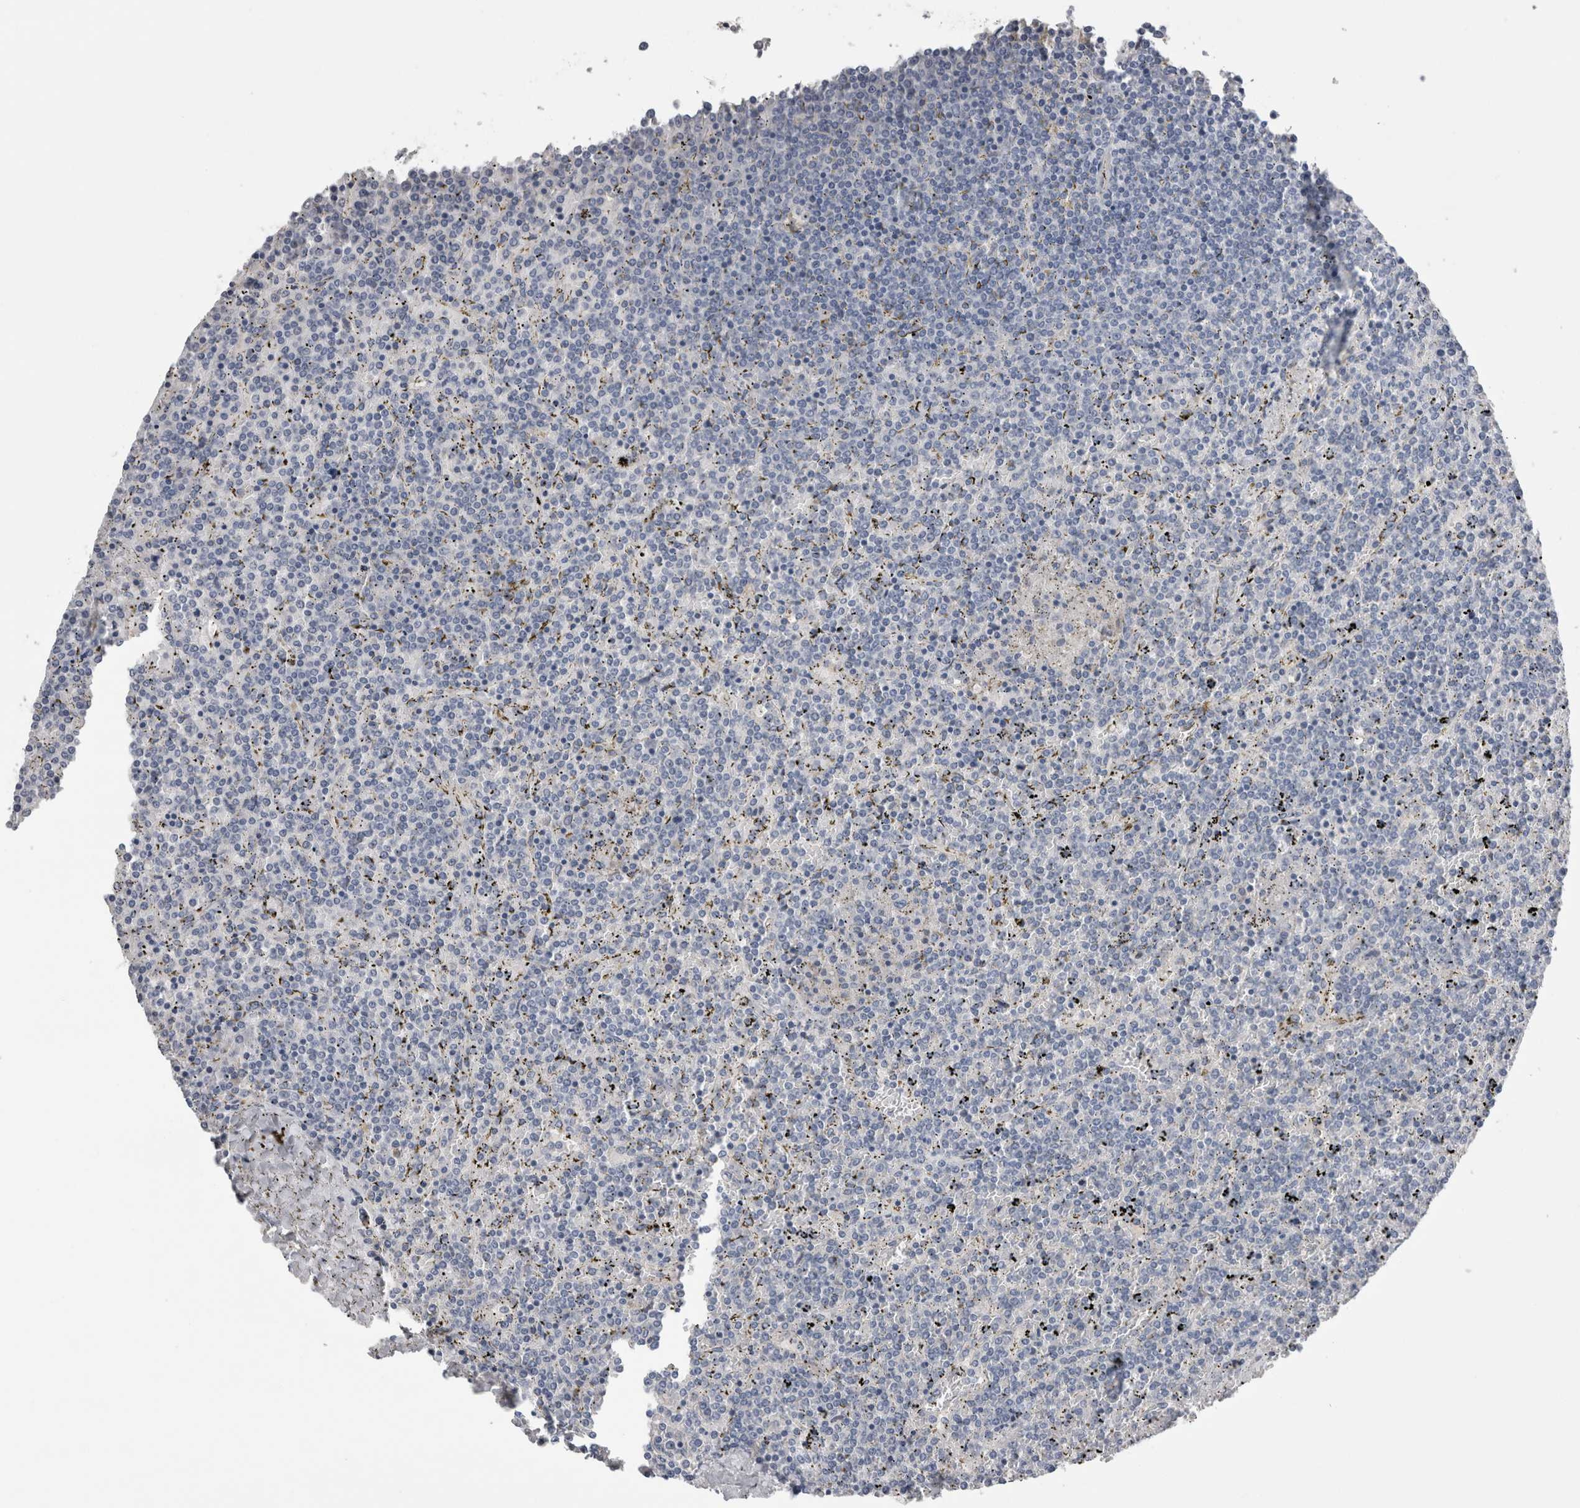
{"staining": {"intensity": "negative", "quantity": "none", "location": "none"}, "tissue": "lymphoma", "cell_type": "Tumor cells", "image_type": "cancer", "snomed": [{"axis": "morphology", "description": "Malignant lymphoma, non-Hodgkin's type, Low grade"}, {"axis": "topography", "description": "Spleen"}], "caption": "Immunohistochemistry photomicrograph of neoplastic tissue: human malignant lymphoma, non-Hodgkin's type (low-grade) stained with DAB (3,3'-diaminobenzidine) displays no significant protein positivity in tumor cells.", "gene": "REG1A", "patient": {"sex": "female", "age": 19}}